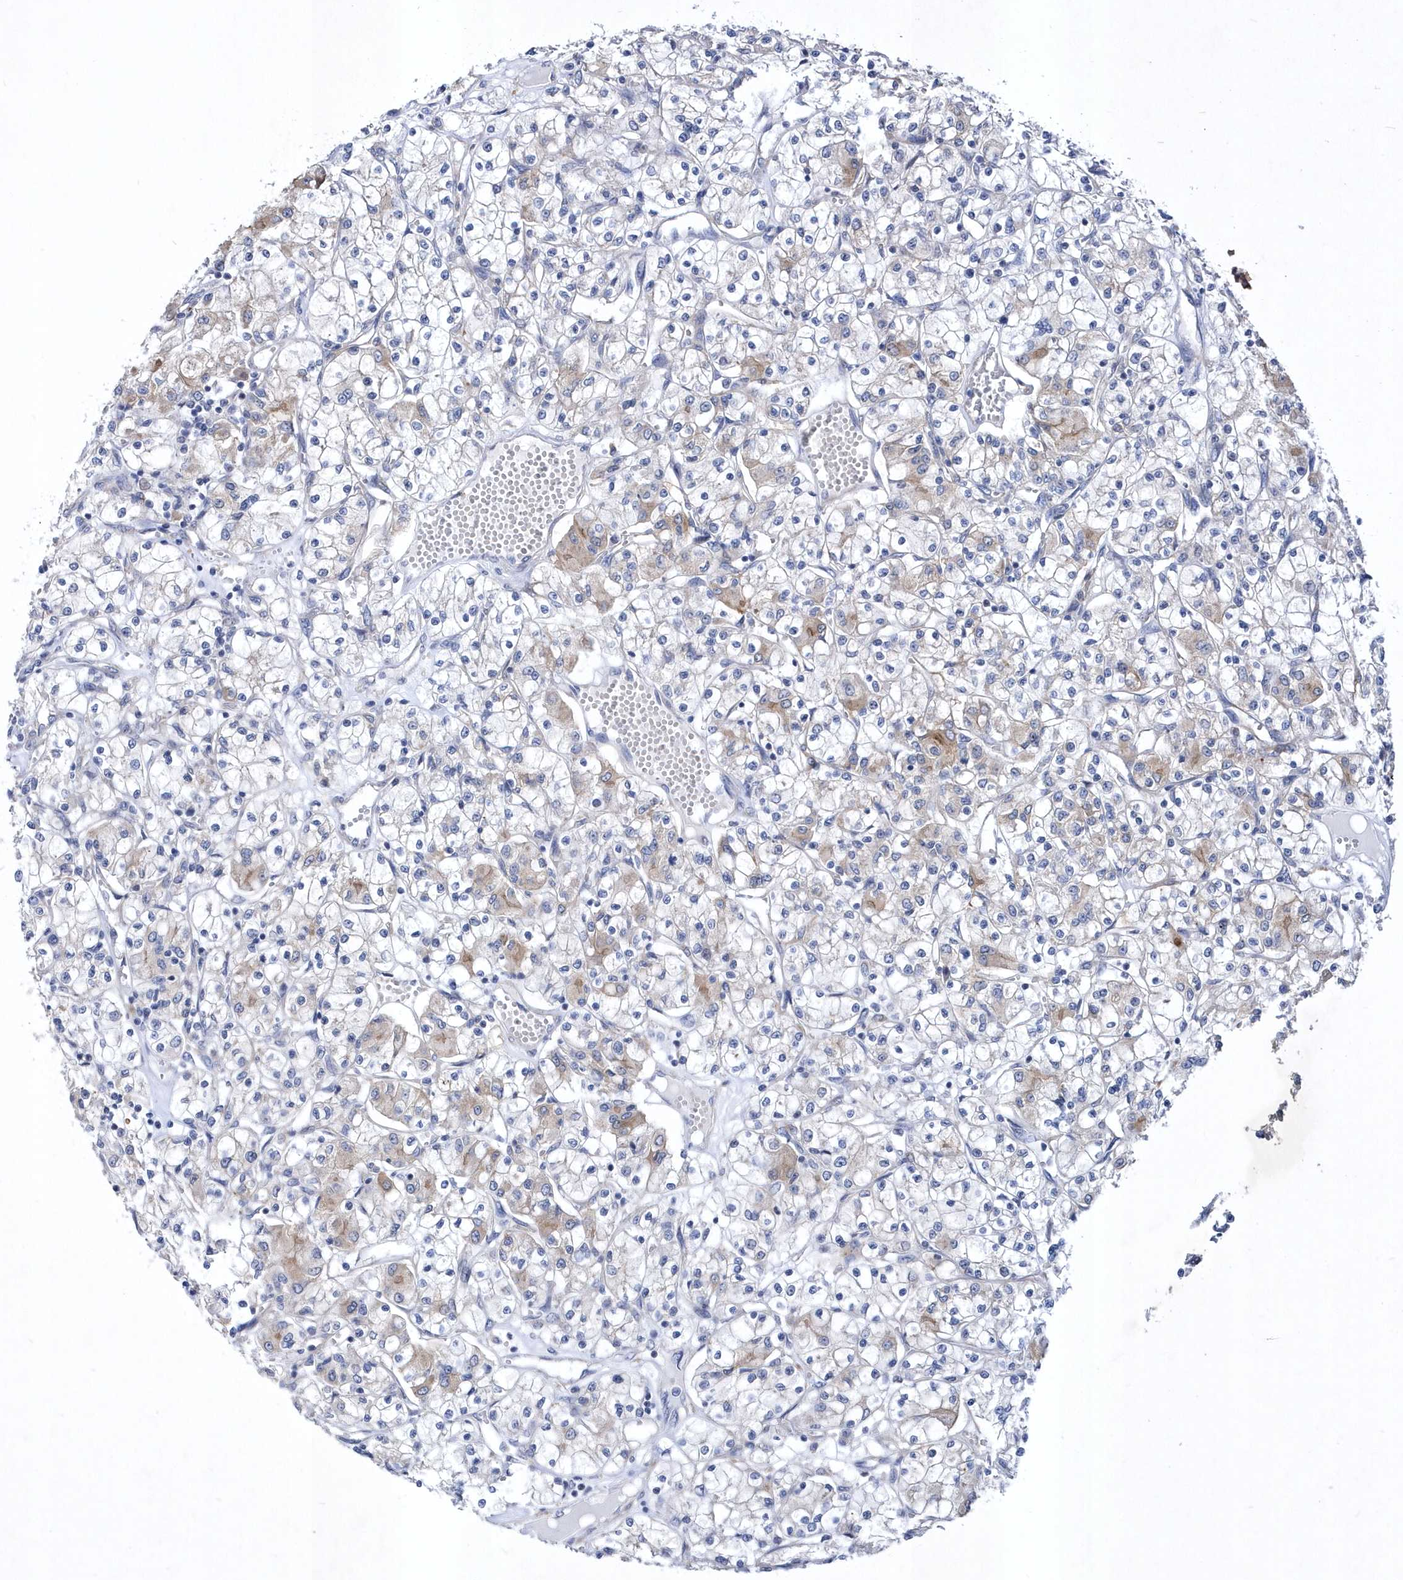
{"staining": {"intensity": "weak", "quantity": "<25%", "location": "cytoplasmic/membranous"}, "tissue": "renal cancer", "cell_type": "Tumor cells", "image_type": "cancer", "snomed": [{"axis": "morphology", "description": "Adenocarcinoma, NOS"}, {"axis": "topography", "description": "Kidney"}], "caption": "Immunohistochemistry (IHC) image of renal adenocarcinoma stained for a protein (brown), which displays no positivity in tumor cells.", "gene": "LONRF2", "patient": {"sex": "female", "age": 59}}